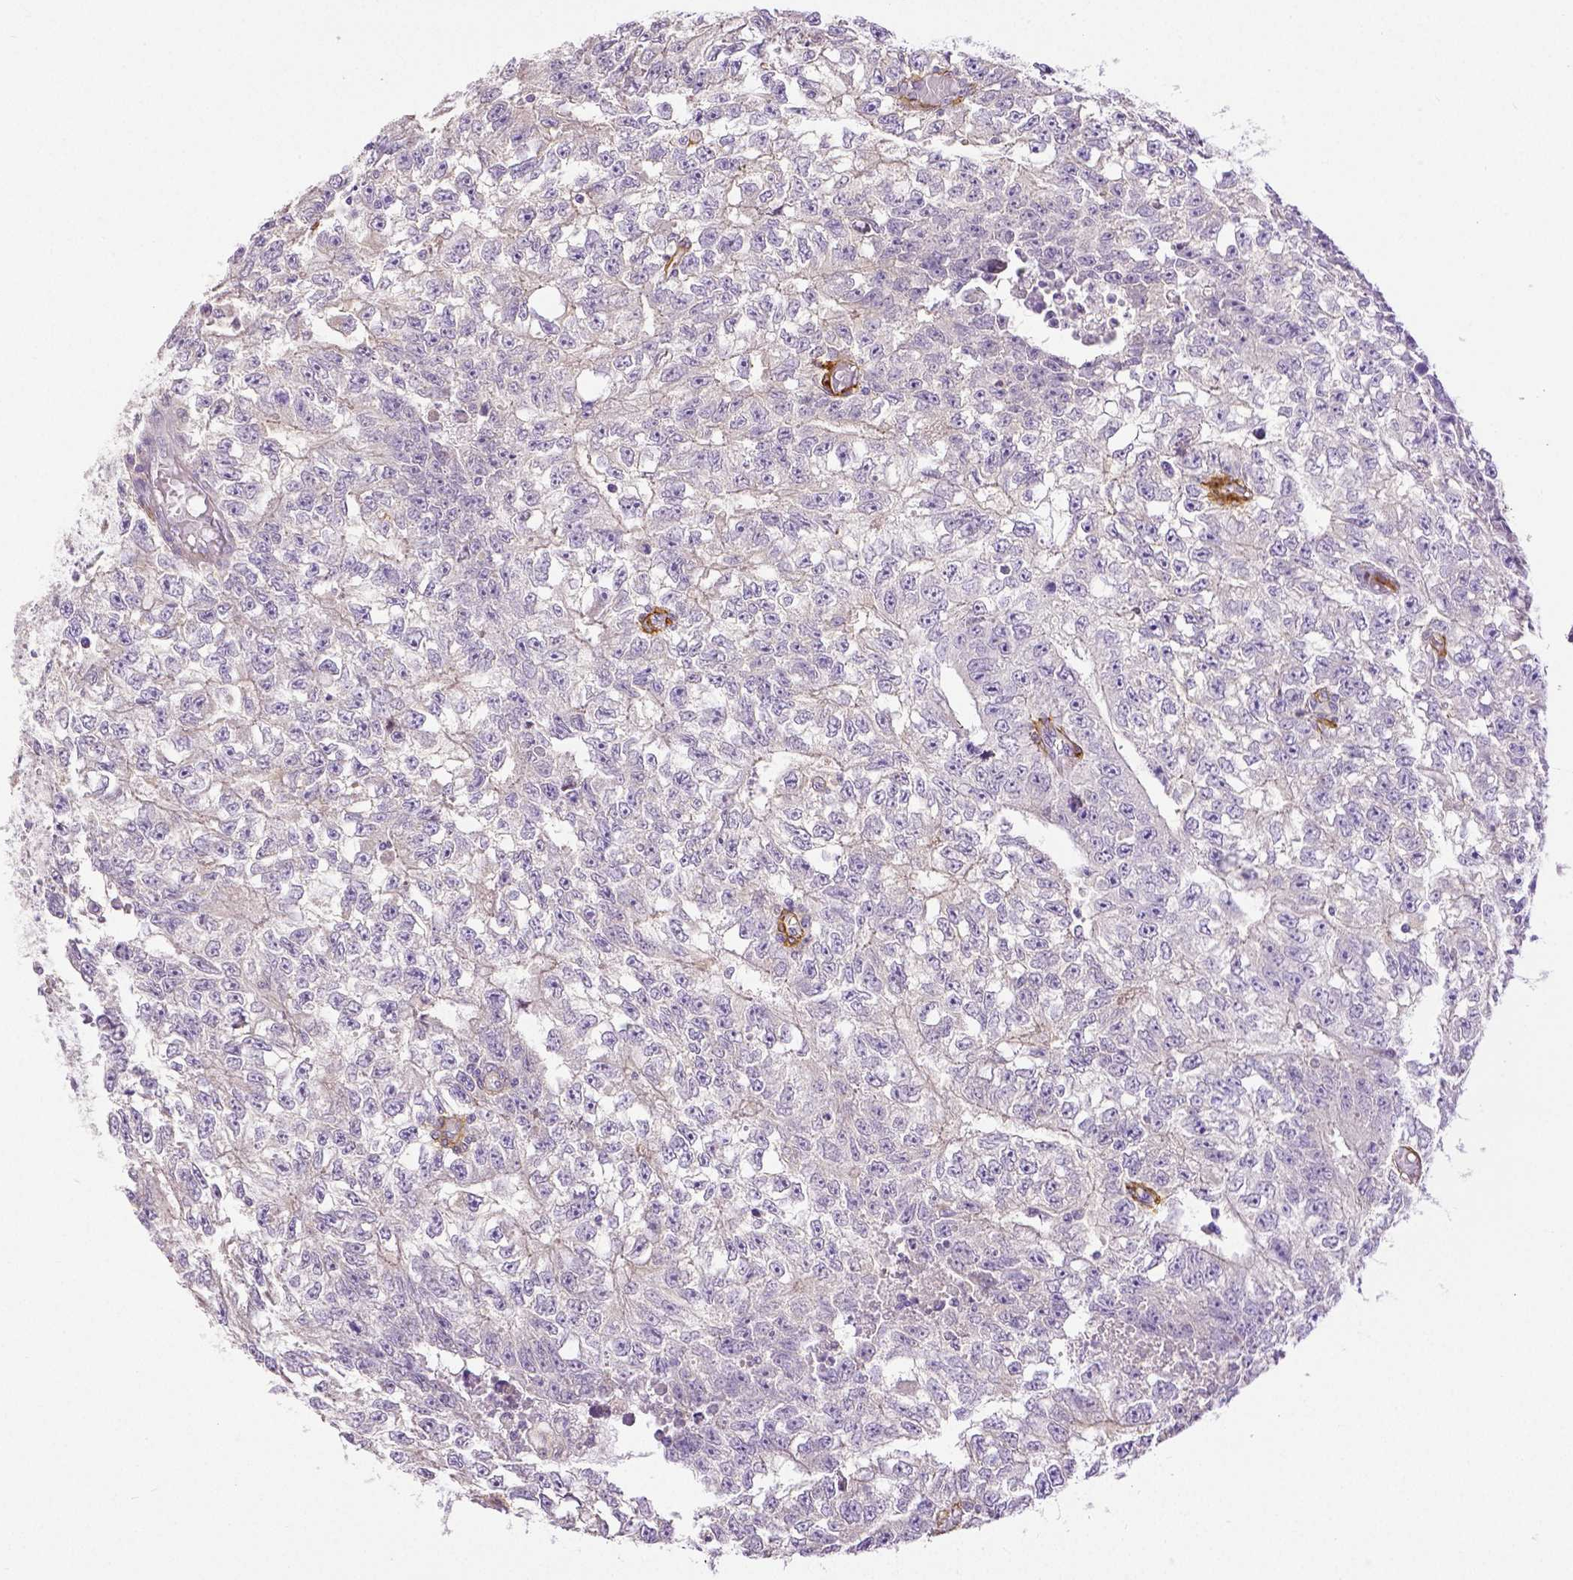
{"staining": {"intensity": "negative", "quantity": "none", "location": "none"}, "tissue": "testis cancer", "cell_type": "Tumor cells", "image_type": "cancer", "snomed": [{"axis": "morphology", "description": "Carcinoma, Embryonal, NOS"}, {"axis": "morphology", "description": "Teratoma, malignant, NOS"}, {"axis": "topography", "description": "Testis"}], "caption": "A high-resolution histopathology image shows IHC staining of testis cancer, which displays no significant staining in tumor cells.", "gene": "THY1", "patient": {"sex": "male", "age": 24}}